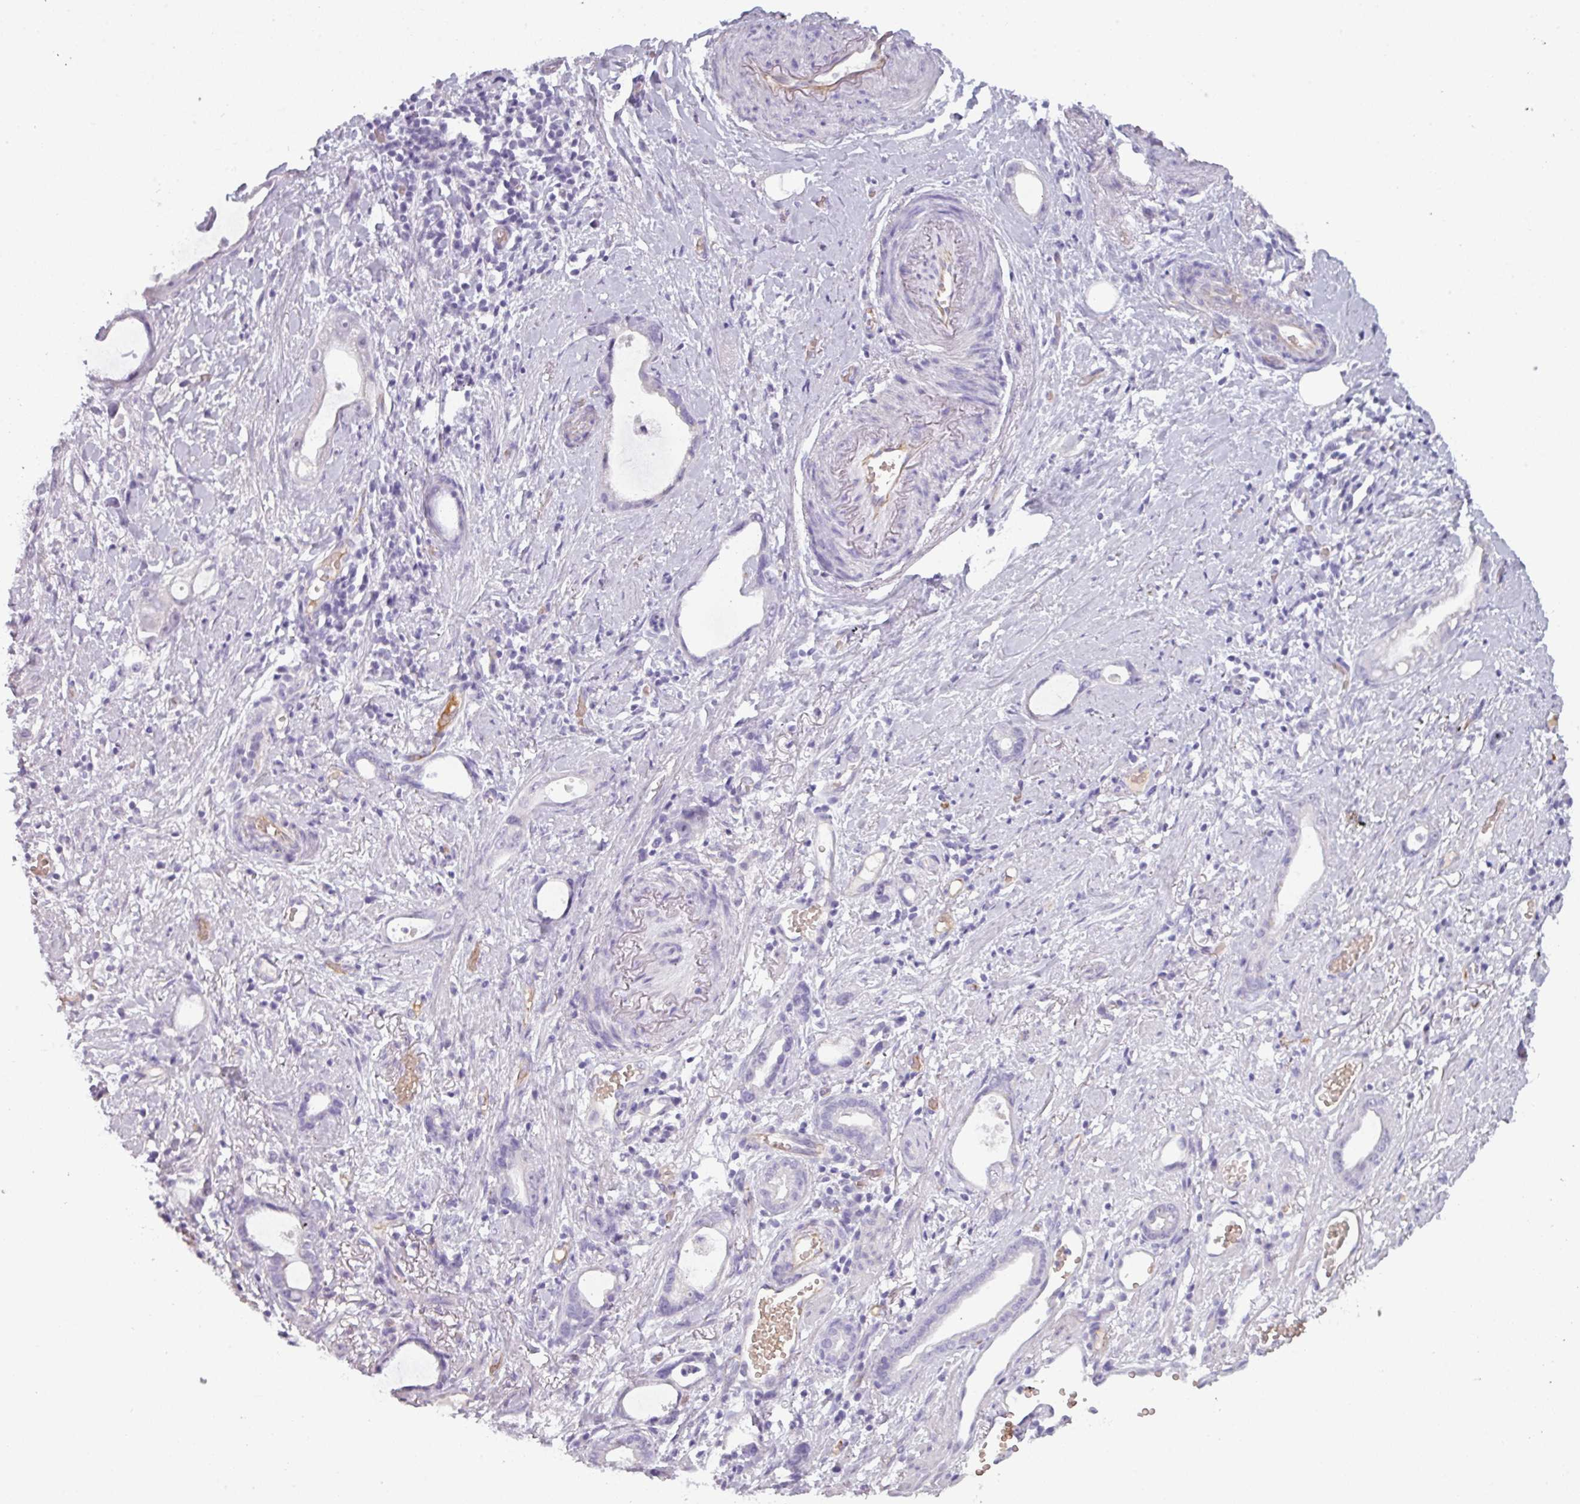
{"staining": {"intensity": "negative", "quantity": "none", "location": "none"}, "tissue": "stomach cancer", "cell_type": "Tumor cells", "image_type": "cancer", "snomed": [{"axis": "morphology", "description": "Adenocarcinoma, NOS"}, {"axis": "topography", "description": "Stomach"}], "caption": "DAB immunohistochemical staining of human stomach adenocarcinoma displays no significant staining in tumor cells. (DAB immunohistochemistry (IHC) visualized using brightfield microscopy, high magnification).", "gene": "AREL1", "patient": {"sex": "male", "age": 55}}